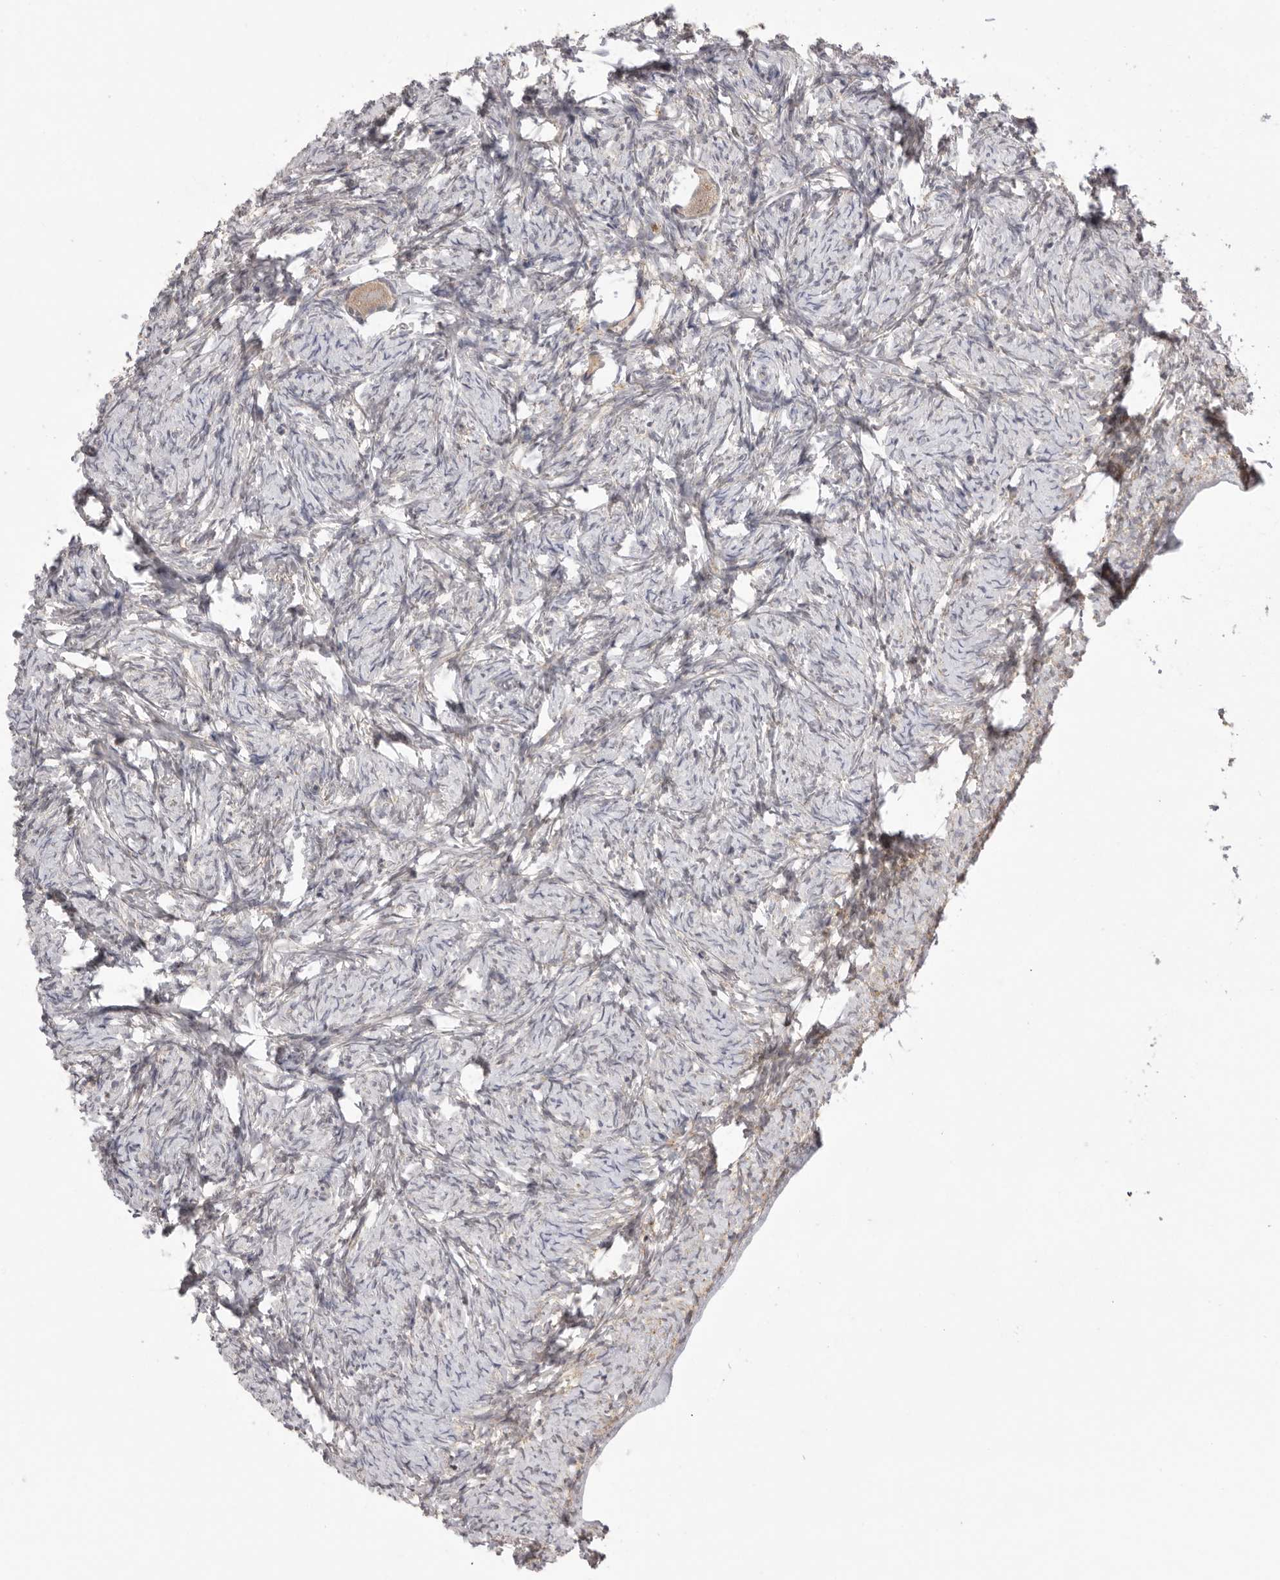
{"staining": {"intensity": "weak", "quantity": ">75%", "location": "cytoplasmic/membranous"}, "tissue": "ovary", "cell_type": "Follicle cells", "image_type": "normal", "snomed": [{"axis": "morphology", "description": "Normal tissue, NOS"}, {"axis": "topography", "description": "Ovary"}], "caption": "Ovary stained with a brown dye demonstrates weak cytoplasmic/membranous positive staining in approximately >75% of follicle cells.", "gene": "TLR3", "patient": {"sex": "female", "age": 34}}